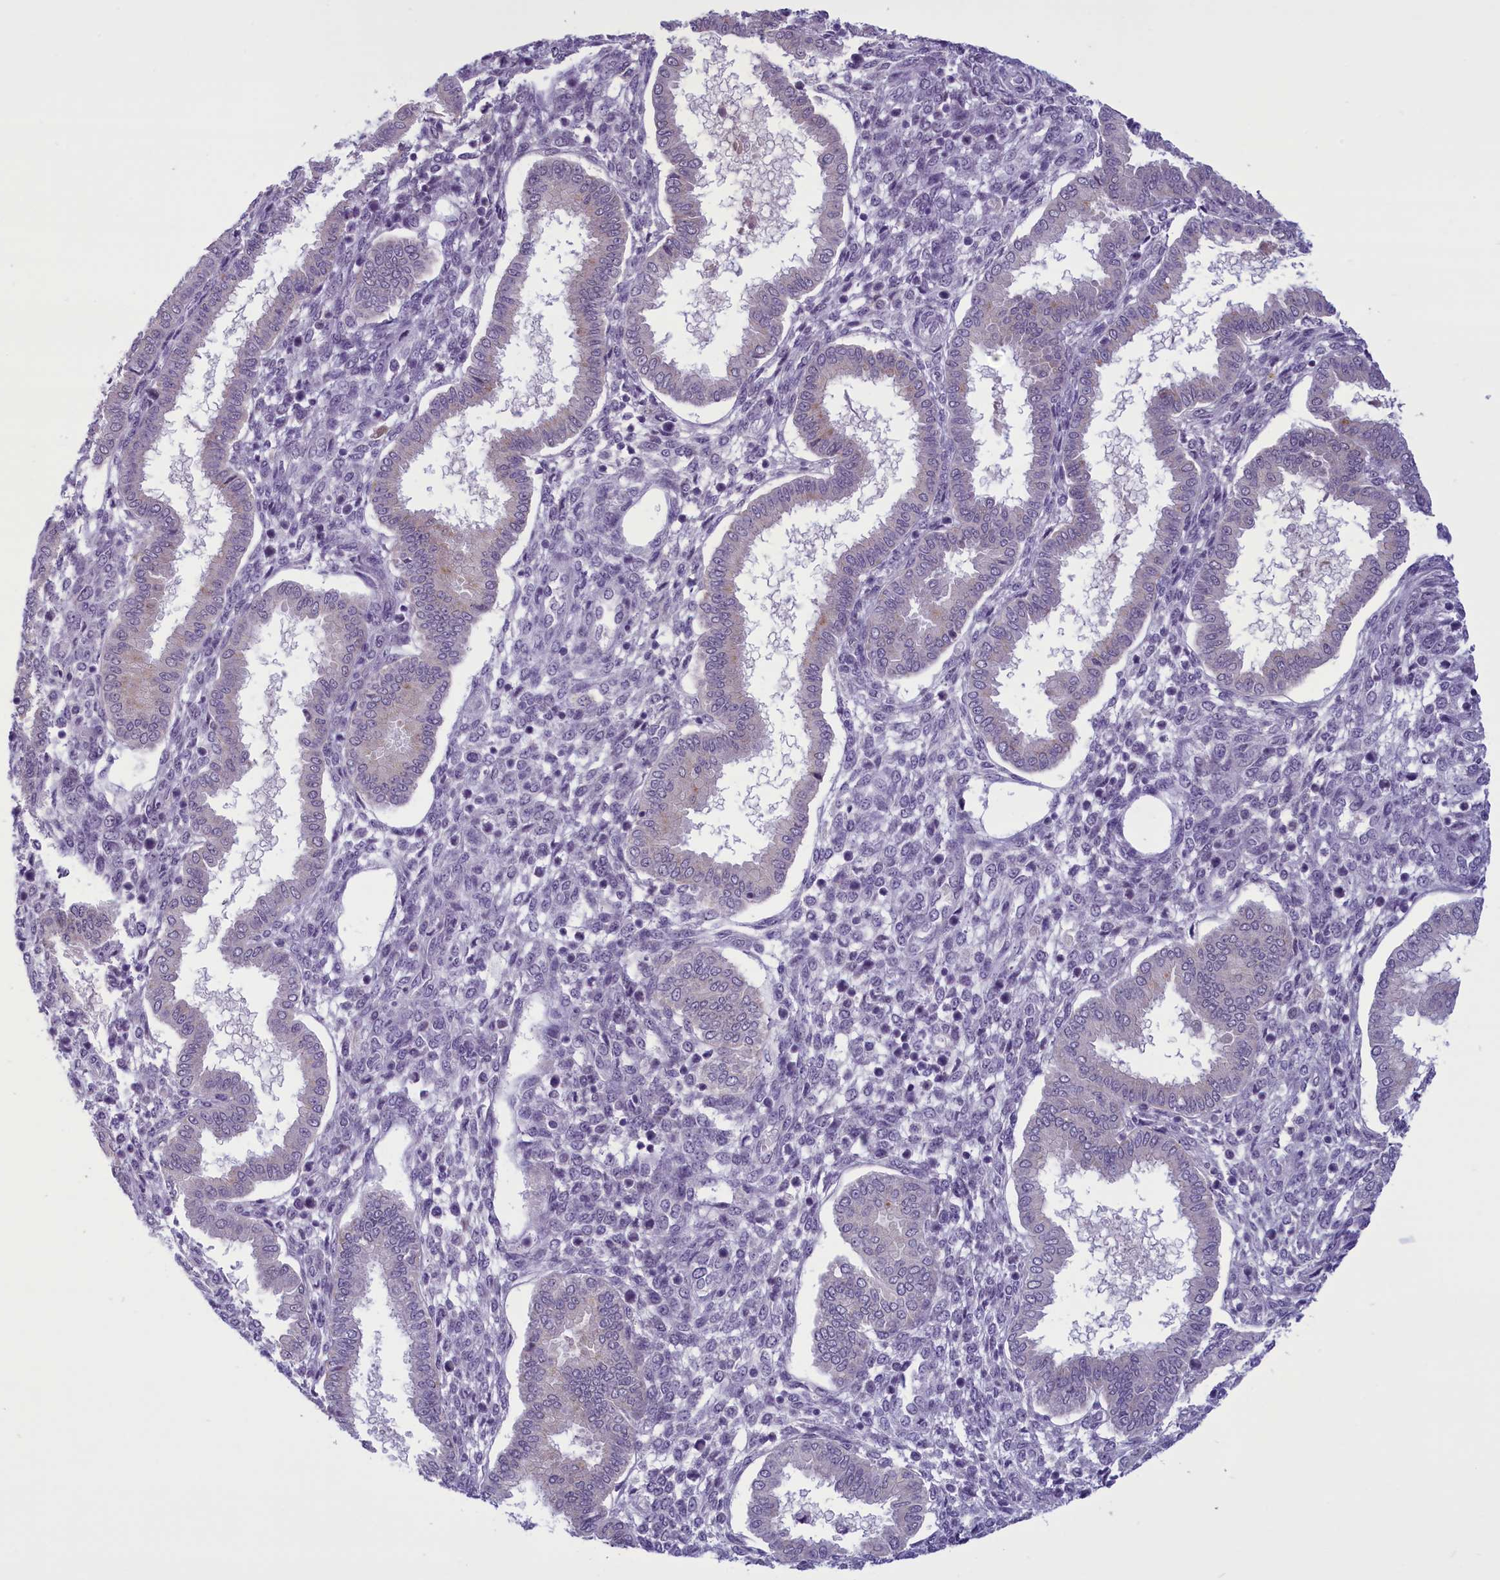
{"staining": {"intensity": "negative", "quantity": "none", "location": "none"}, "tissue": "endometrium", "cell_type": "Cells in endometrial stroma", "image_type": "normal", "snomed": [{"axis": "morphology", "description": "Normal tissue, NOS"}, {"axis": "topography", "description": "Endometrium"}], "caption": "IHC histopathology image of unremarkable endometrium: human endometrium stained with DAB (3,3'-diaminobenzidine) reveals no significant protein expression in cells in endometrial stroma. Nuclei are stained in blue.", "gene": "ELOA2", "patient": {"sex": "female", "age": 24}}